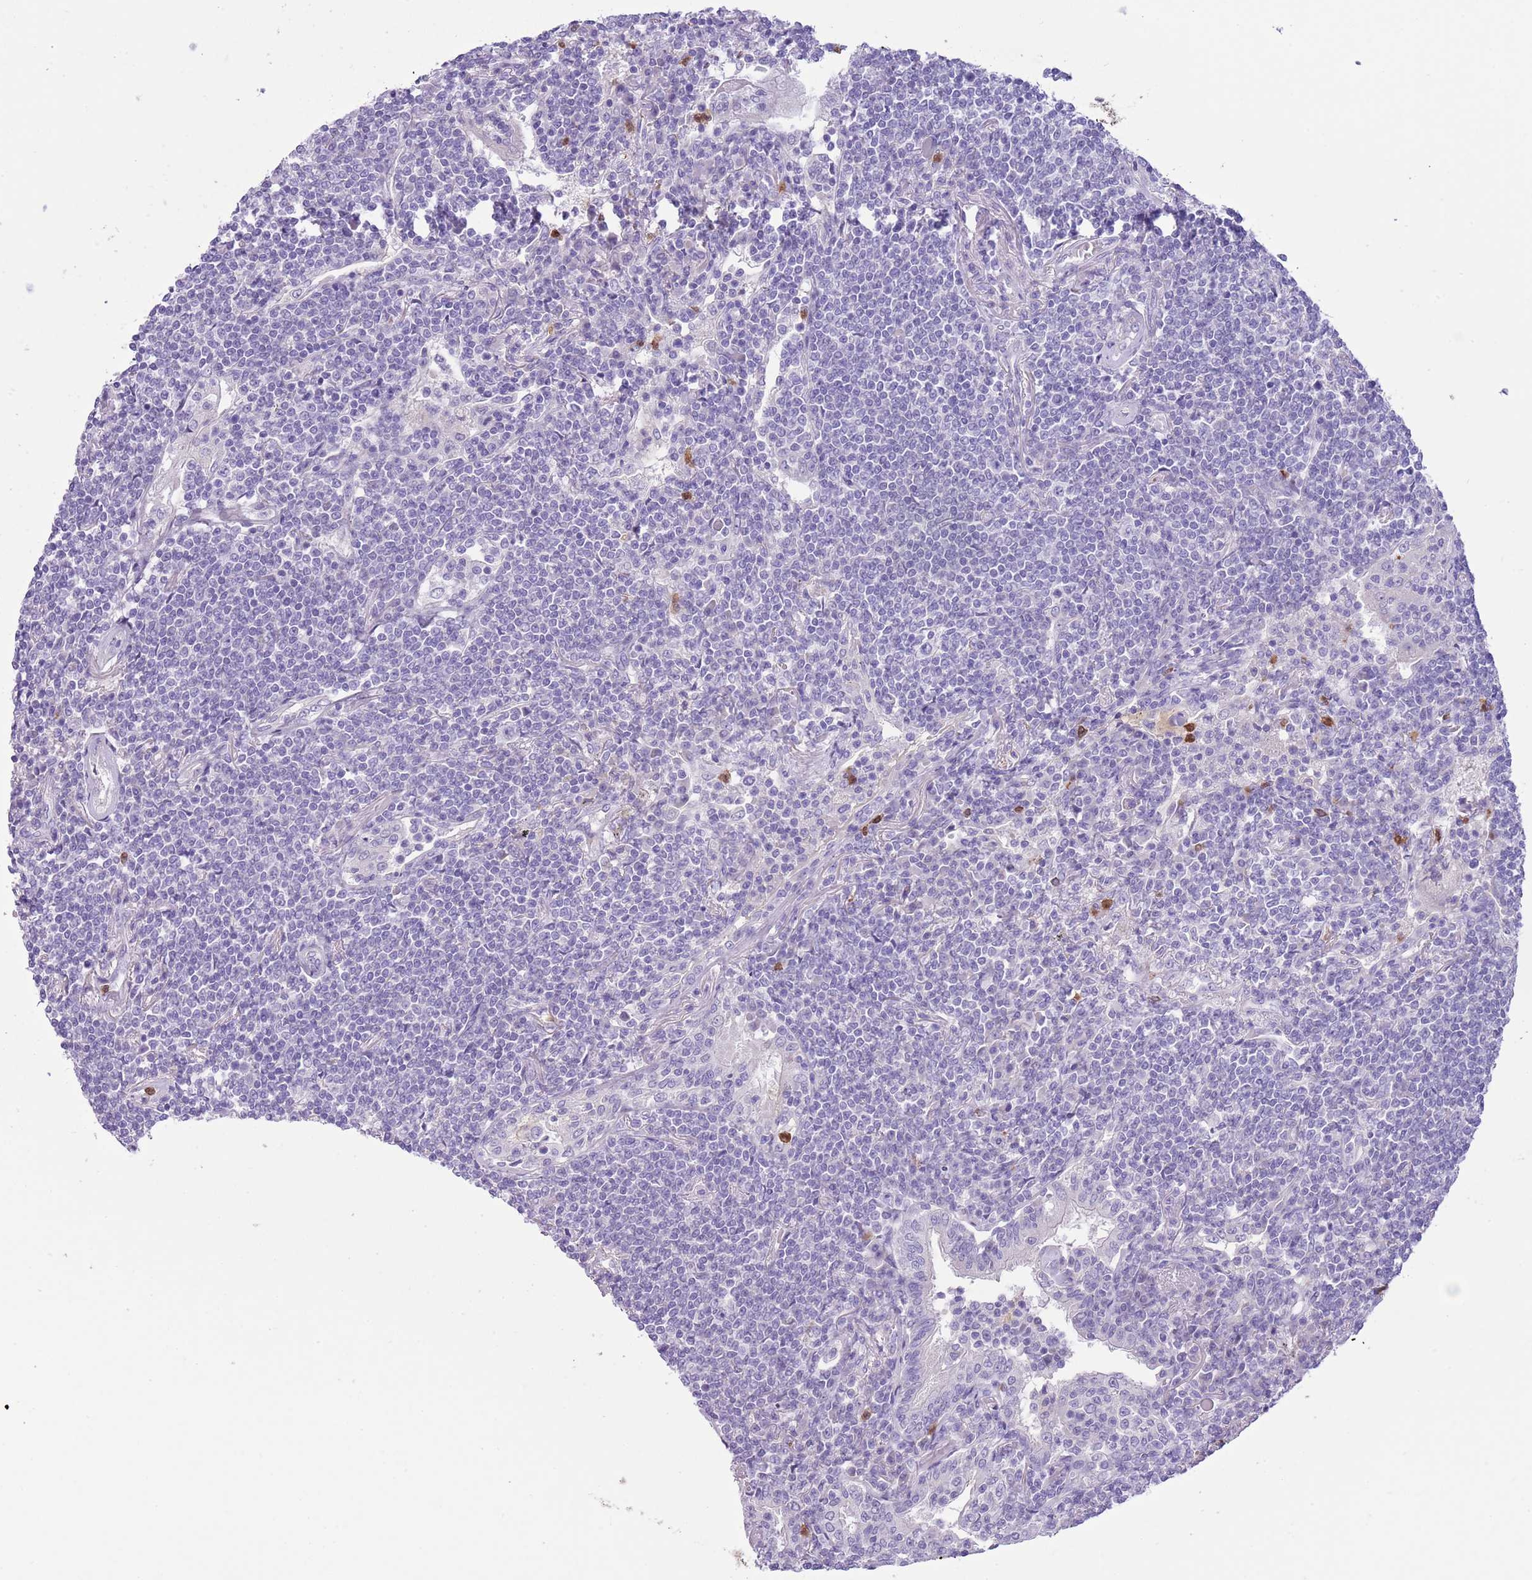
{"staining": {"intensity": "negative", "quantity": "none", "location": "none"}, "tissue": "lymphoma", "cell_type": "Tumor cells", "image_type": "cancer", "snomed": [{"axis": "morphology", "description": "Malignant lymphoma, non-Hodgkin's type, Low grade"}, {"axis": "topography", "description": "Lung"}], "caption": "This photomicrograph is of malignant lymphoma, non-Hodgkin's type (low-grade) stained with immunohistochemistry (IHC) to label a protein in brown with the nuclei are counter-stained blue. There is no expression in tumor cells.", "gene": "OR6M1", "patient": {"sex": "female", "age": 71}}